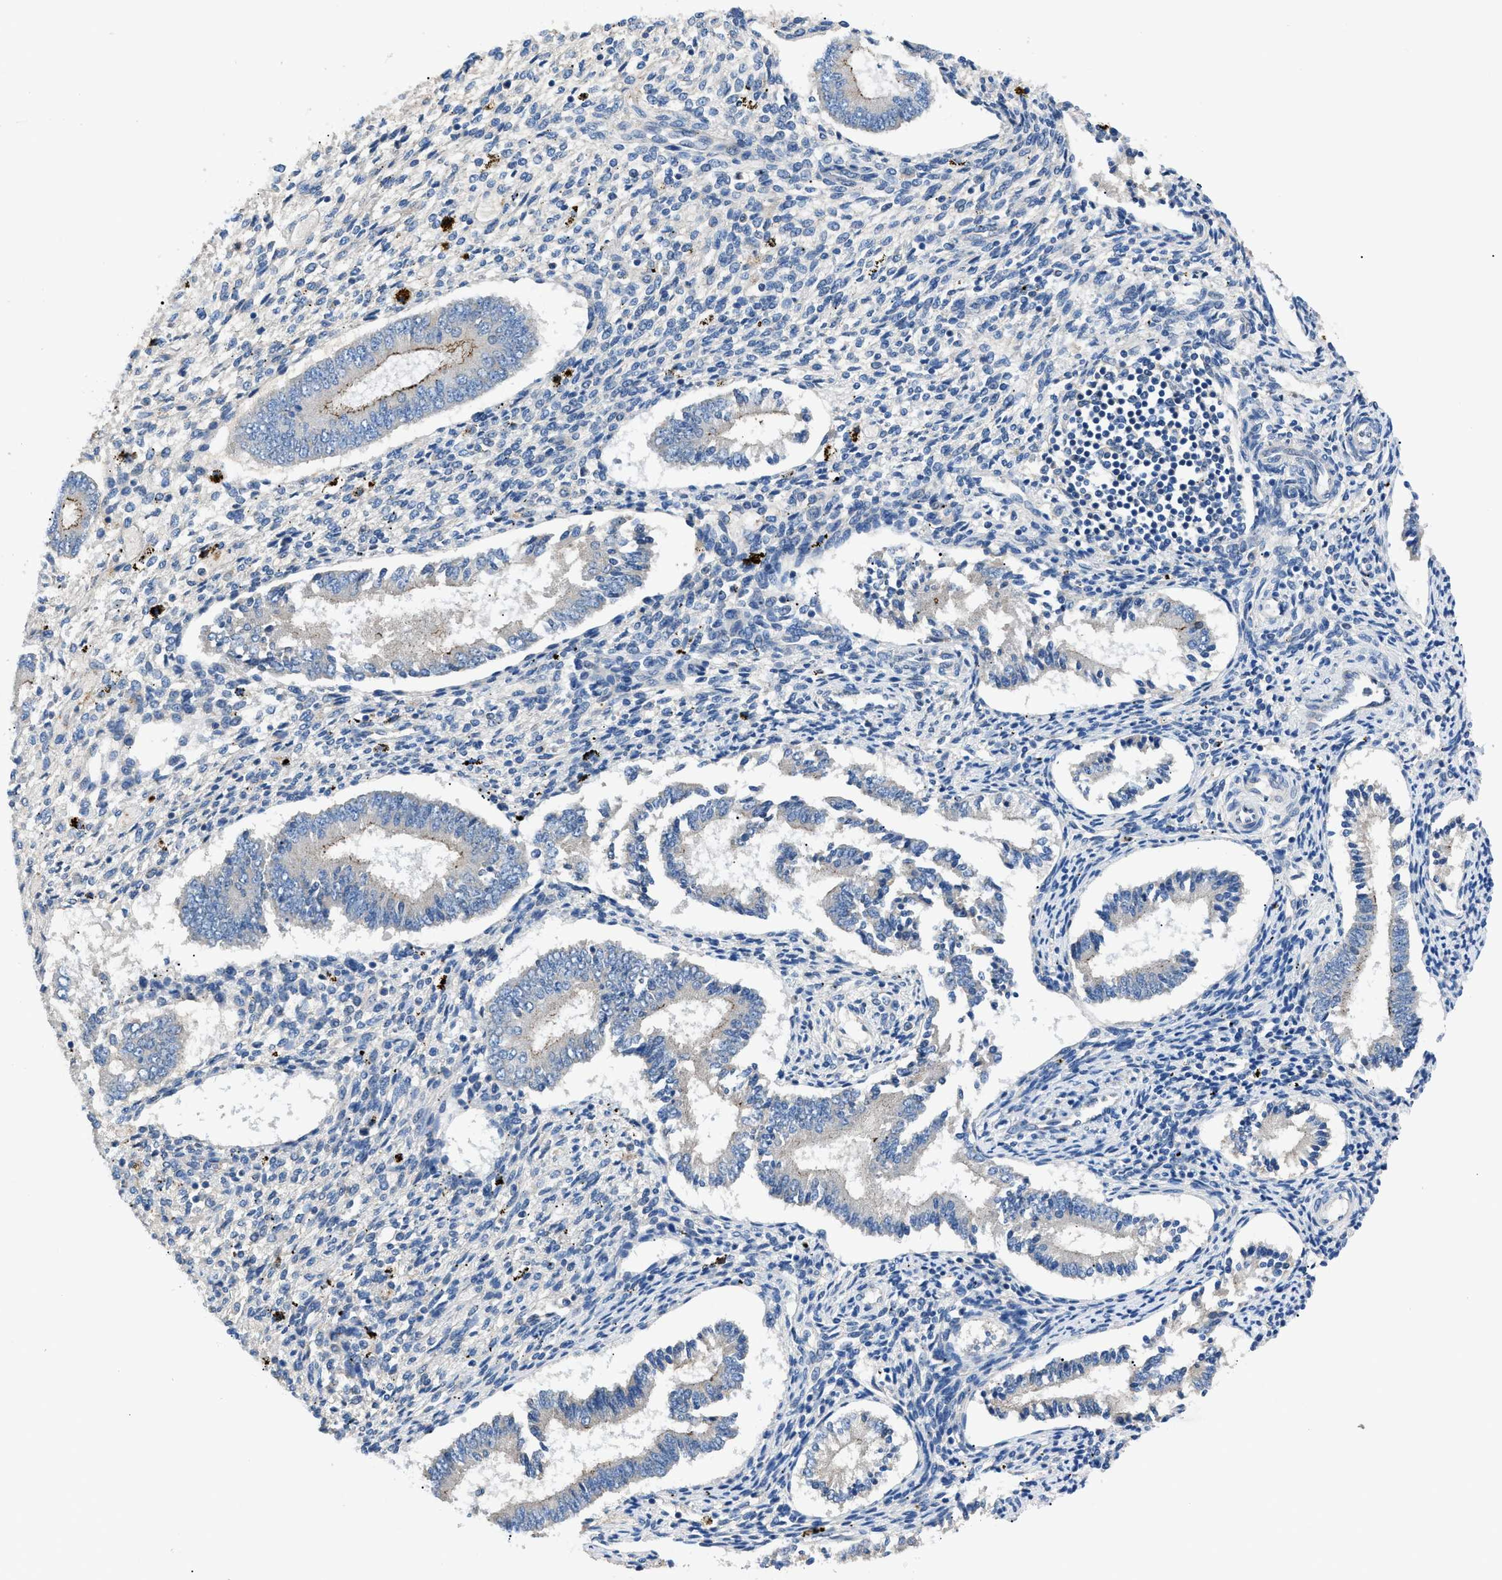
{"staining": {"intensity": "negative", "quantity": "none", "location": "none"}, "tissue": "endometrium", "cell_type": "Cells in endometrial stroma", "image_type": "normal", "snomed": [{"axis": "morphology", "description": "Normal tissue, NOS"}, {"axis": "topography", "description": "Endometrium"}], "caption": "IHC of unremarkable endometrium shows no staining in cells in endometrial stroma.", "gene": "ZDHHC24", "patient": {"sex": "female", "age": 42}}